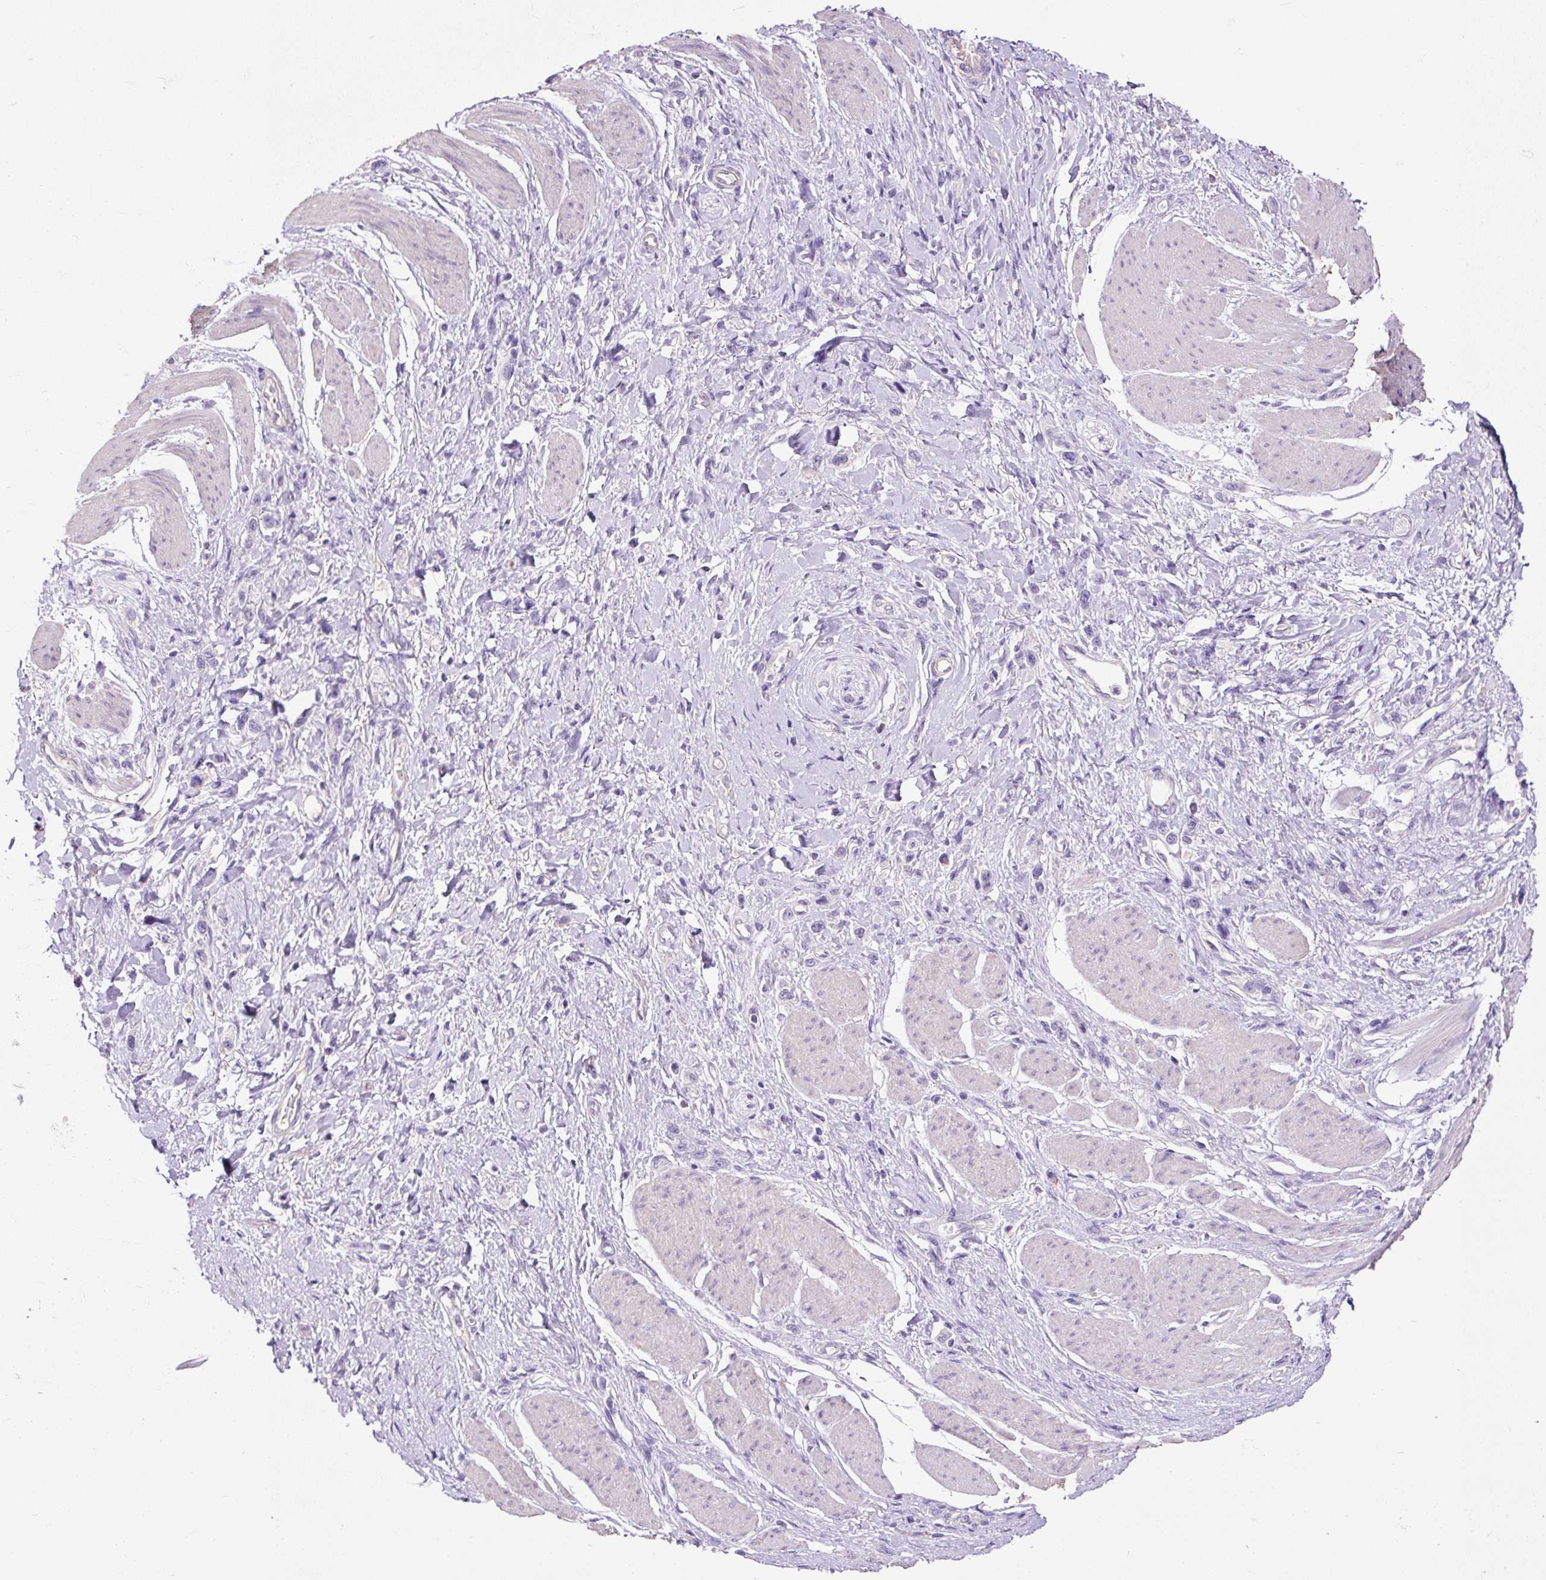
{"staining": {"intensity": "negative", "quantity": "none", "location": "none"}, "tissue": "stomach cancer", "cell_type": "Tumor cells", "image_type": "cancer", "snomed": [{"axis": "morphology", "description": "Adenocarcinoma, NOS"}, {"axis": "topography", "description": "Stomach"}], "caption": "Immunohistochemistry of stomach cancer (adenocarcinoma) shows no staining in tumor cells. (DAB (3,3'-diaminobenzidine) IHC visualized using brightfield microscopy, high magnification).", "gene": "PDIA2", "patient": {"sex": "female", "age": 65}}